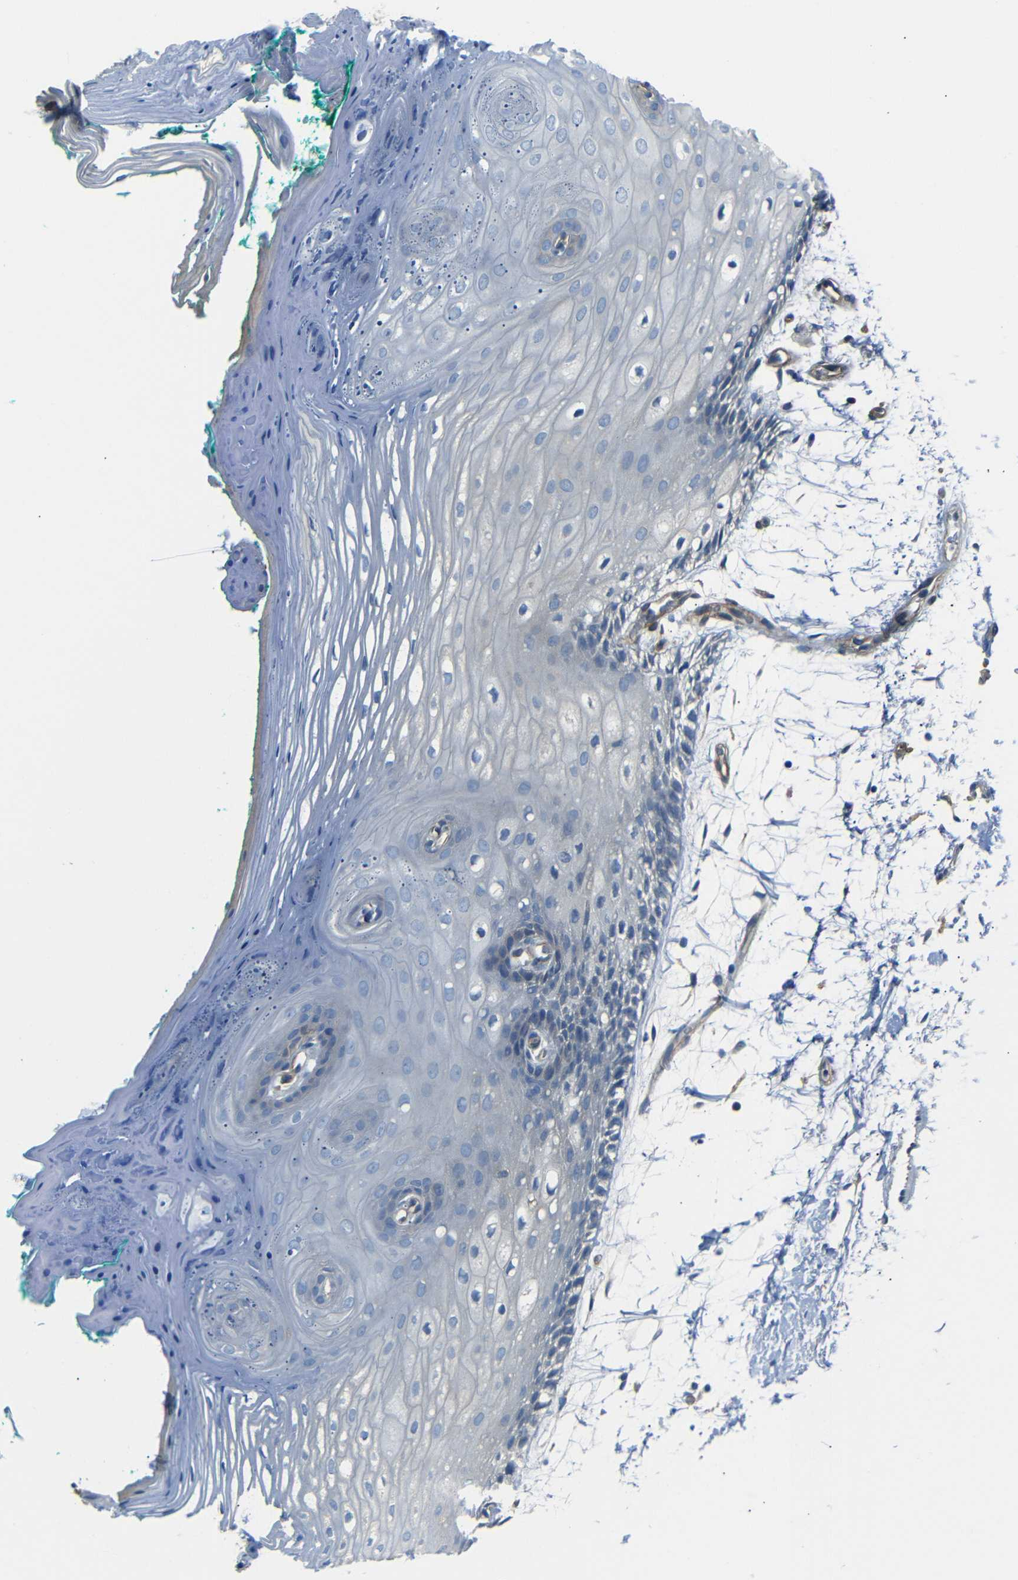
{"staining": {"intensity": "negative", "quantity": "none", "location": "none"}, "tissue": "oral mucosa", "cell_type": "Squamous epithelial cells", "image_type": "normal", "snomed": [{"axis": "morphology", "description": "Normal tissue, NOS"}, {"axis": "topography", "description": "Skeletal muscle"}, {"axis": "topography", "description": "Oral tissue"}, {"axis": "topography", "description": "Peripheral nerve tissue"}], "caption": "An IHC image of benign oral mucosa is shown. There is no staining in squamous epithelial cells of oral mucosa. Brightfield microscopy of immunohistochemistry (IHC) stained with DAB (3,3'-diaminobenzidine) (brown) and hematoxylin (blue), captured at high magnification.", "gene": "MYO1B", "patient": {"sex": "female", "age": 84}}